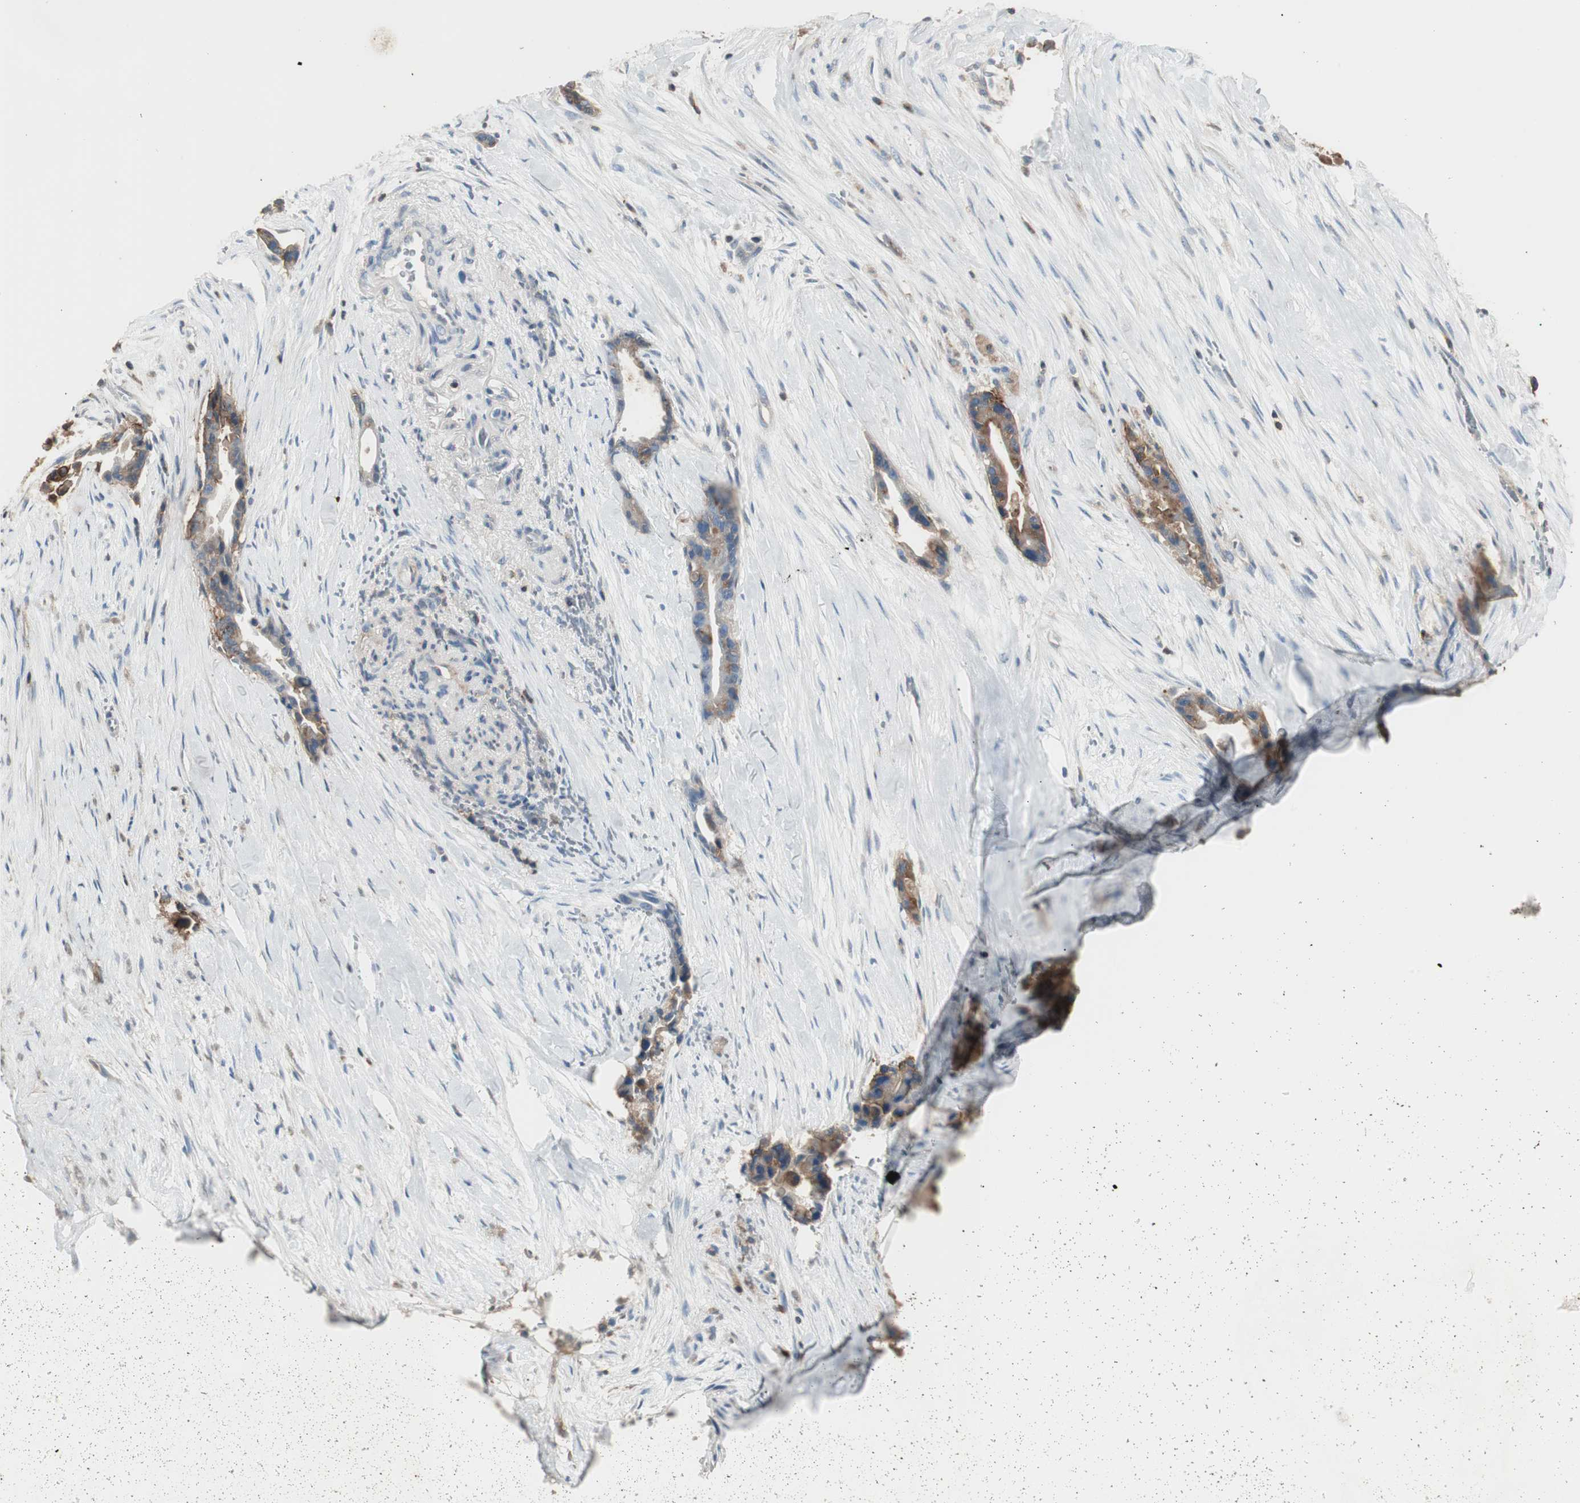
{"staining": {"intensity": "strong", "quantity": "25%-75%", "location": "cytoplasmic/membranous"}, "tissue": "liver cancer", "cell_type": "Tumor cells", "image_type": "cancer", "snomed": [{"axis": "morphology", "description": "Cholangiocarcinoma"}, {"axis": "topography", "description": "Liver"}], "caption": "A histopathology image showing strong cytoplasmic/membranous positivity in about 25%-75% of tumor cells in liver cancer (cholangiocarcinoma), as visualized by brown immunohistochemical staining.", "gene": "B2M", "patient": {"sex": "female", "age": 55}}